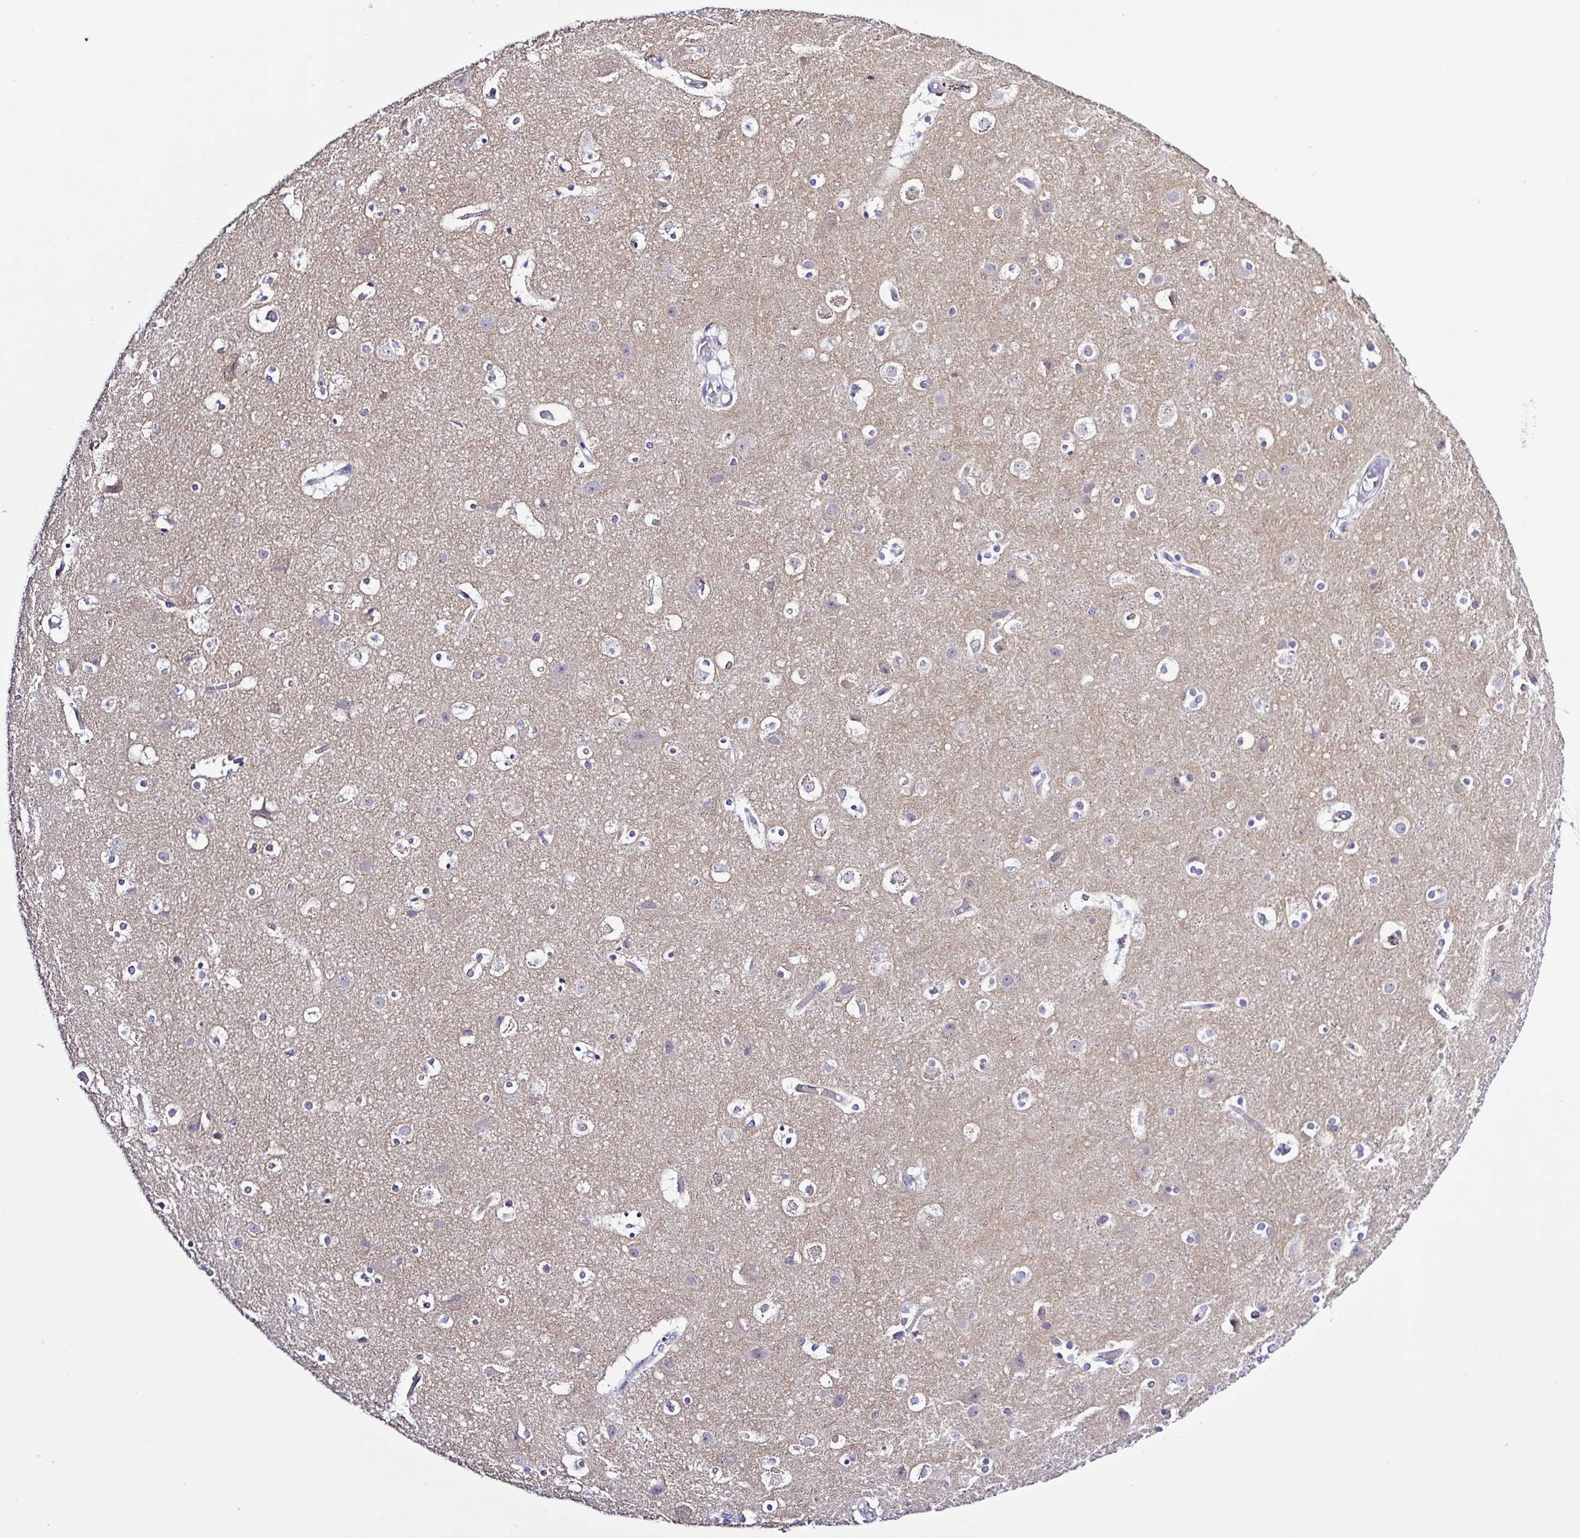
{"staining": {"intensity": "weak", "quantity": "25%-75%", "location": "cytoplasmic/membranous"}, "tissue": "cerebral cortex", "cell_type": "Endothelial cells", "image_type": "normal", "snomed": [{"axis": "morphology", "description": "Normal tissue, NOS"}, {"axis": "topography", "description": "Cerebral cortex"}], "caption": "Protein analysis of normal cerebral cortex displays weak cytoplasmic/membranous staining in about 25%-75% of endothelial cells. Nuclei are stained in blue.", "gene": "GABBR2", "patient": {"sex": "female", "age": 52}}